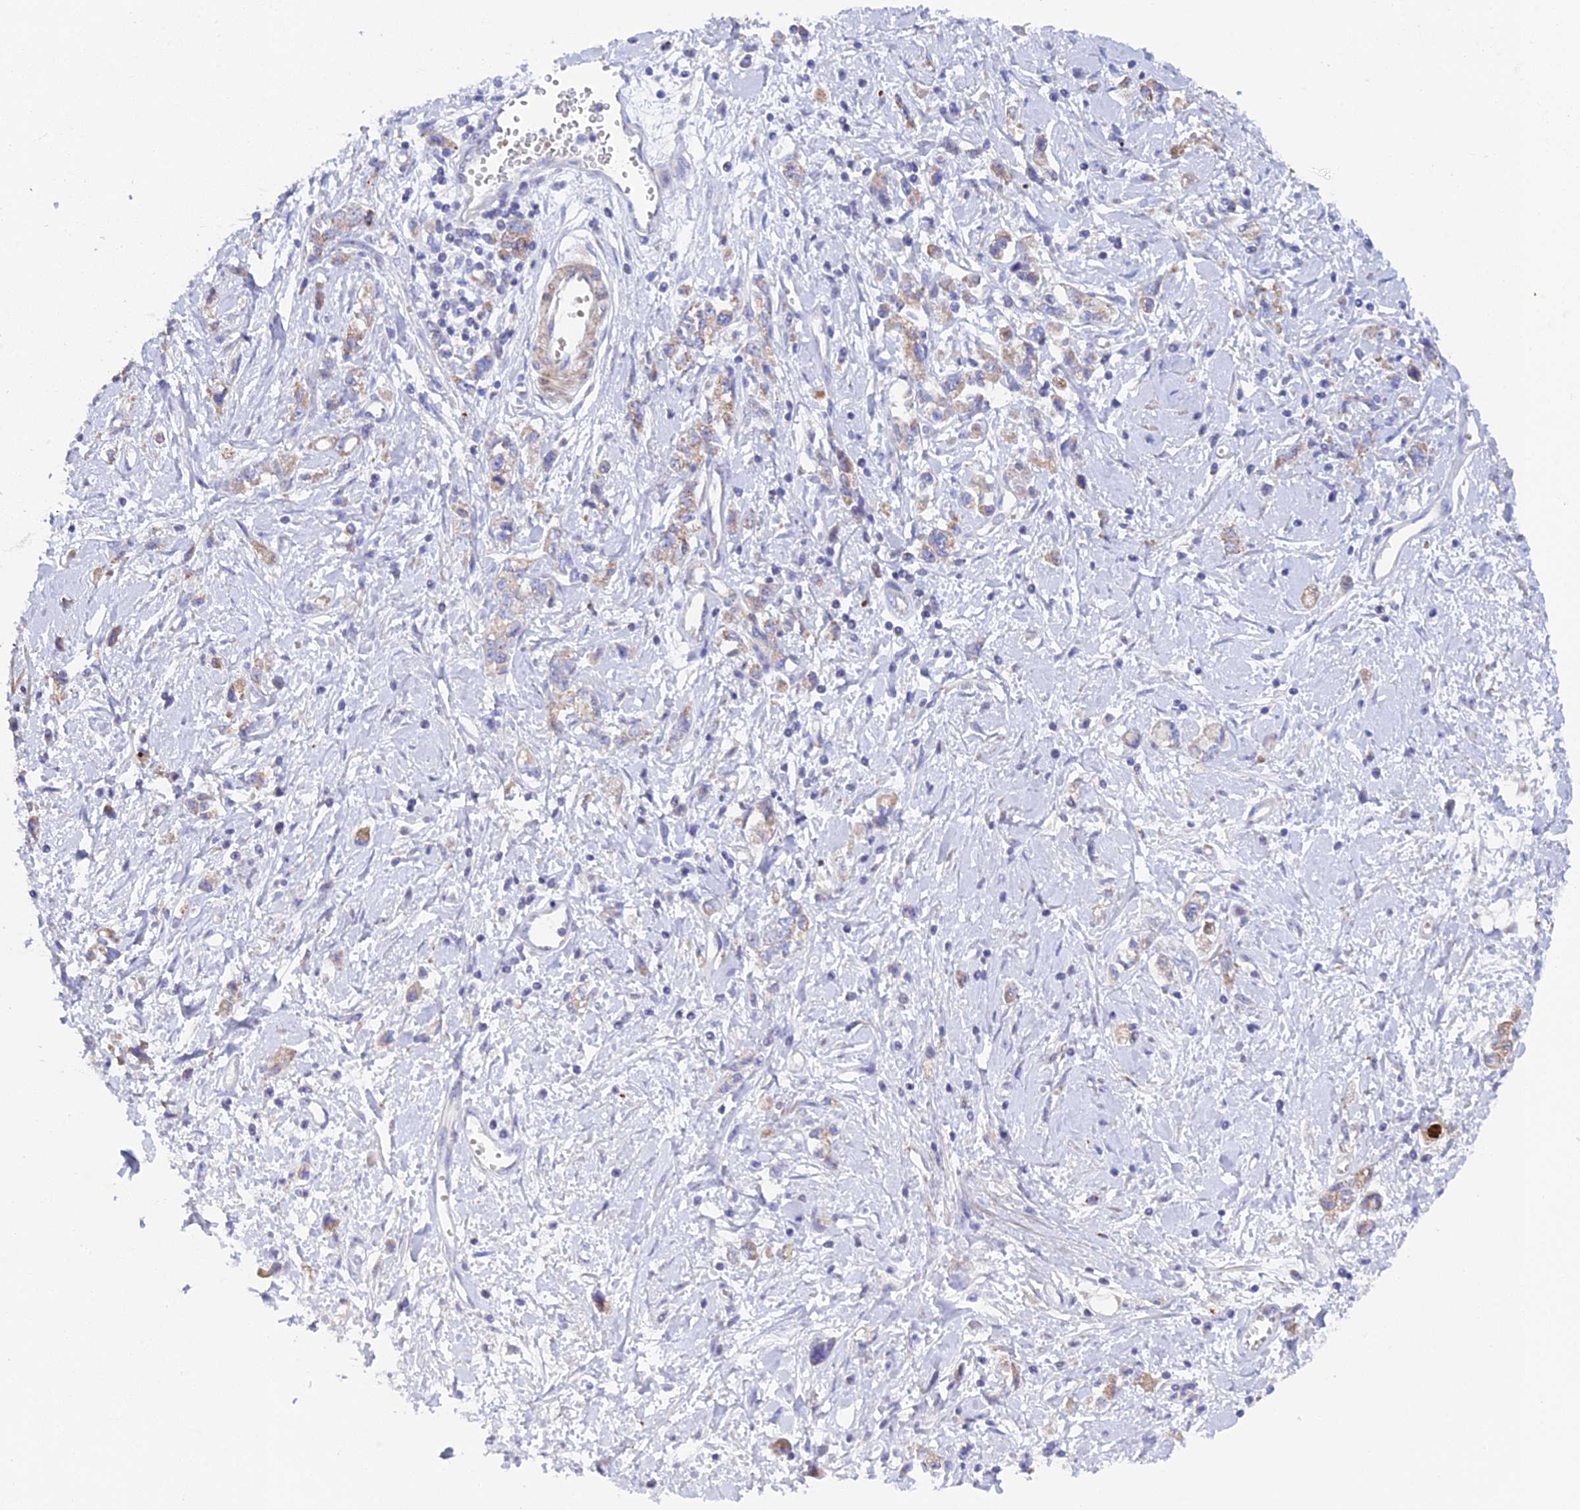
{"staining": {"intensity": "moderate", "quantity": "25%-75%", "location": "cytoplasmic/membranous"}, "tissue": "stomach cancer", "cell_type": "Tumor cells", "image_type": "cancer", "snomed": [{"axis": "morphology", "description": "Adenocarcinoma, NOS"}, {"axis": "topography", "description": "Stomach"}], "caption": "Protein expression by immunohistochemistry (IHC) shows moderate cytoplasmic/membranous expression in approximately 25%-75% of tumor cells in adenocarcinoma (stomach). (IHC, brightfield microscopy, high magnification).", "gene": "CSPG4", "patient": {"sex": "female", "age": 76}}